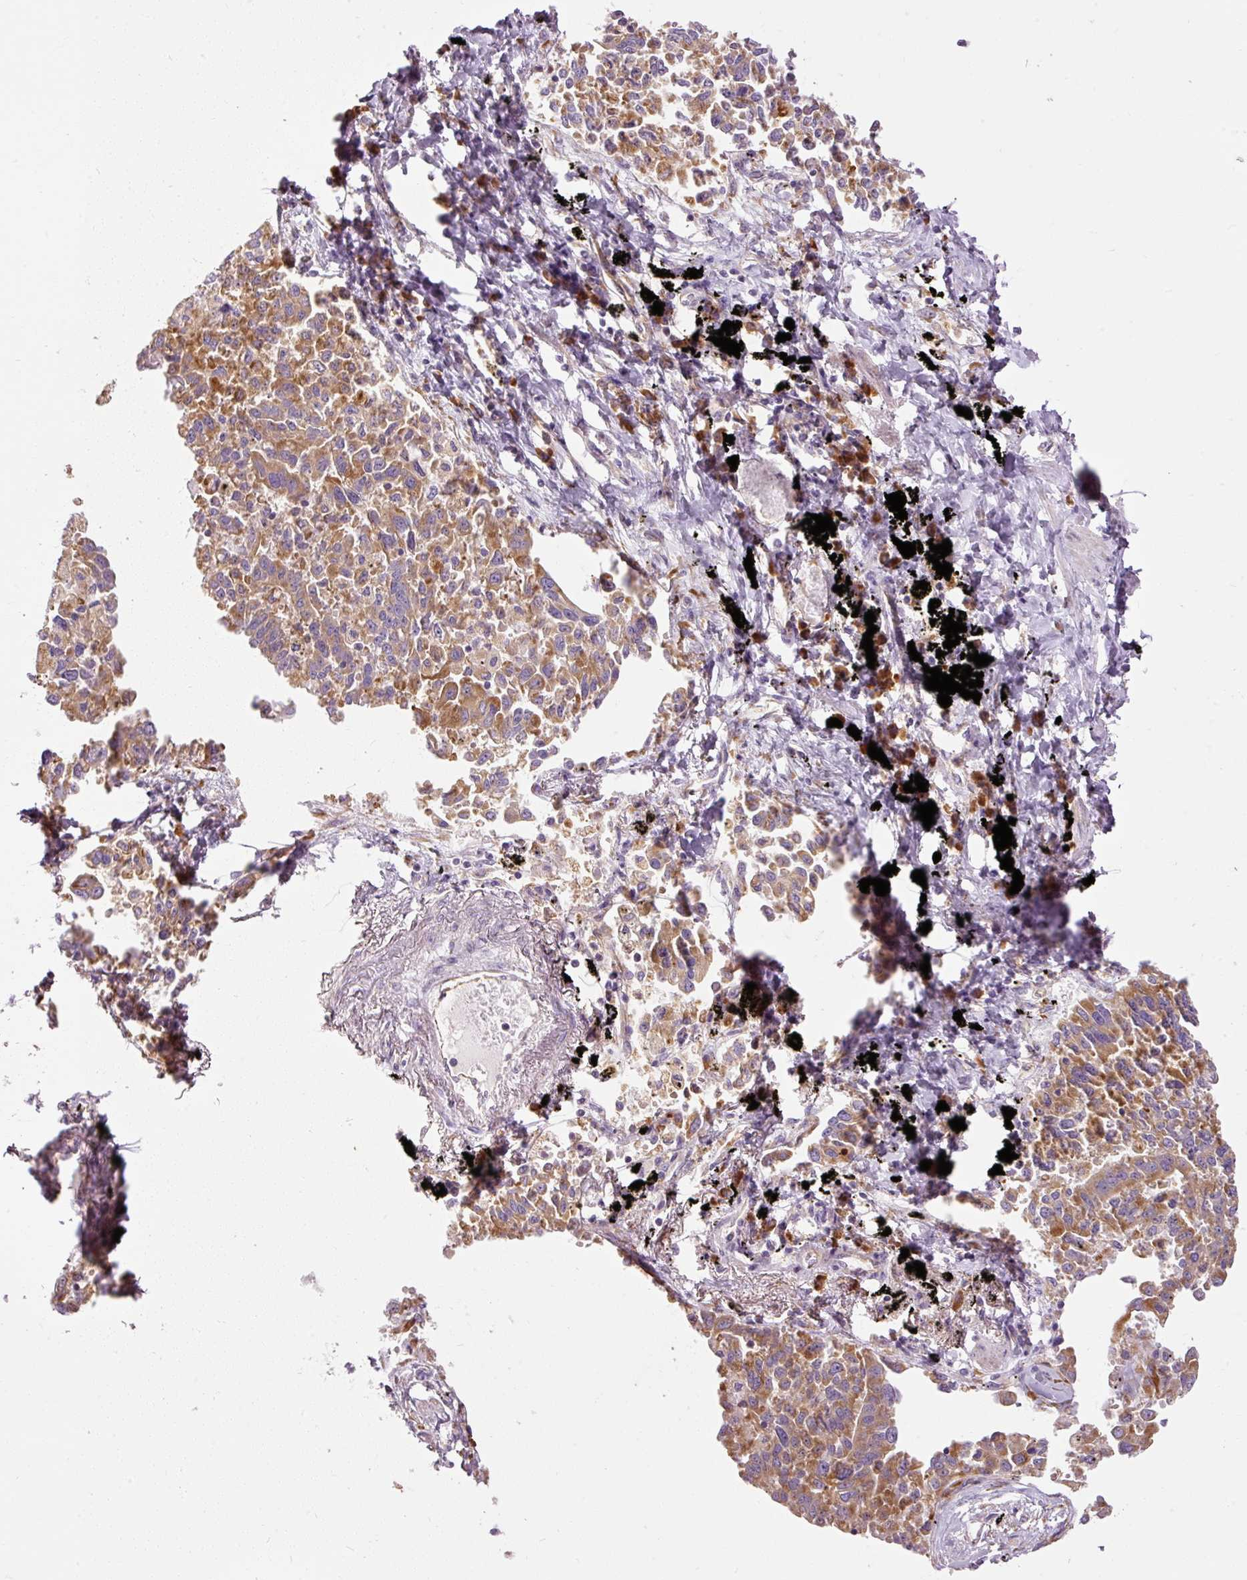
{"staining": {"intensity": "moderate", "quantity": ">75%", "location": "cytoplasmic/membranous"}, "tissue": "lung cancer", "cell_type": "Tumor cells", "image_type": "cancer", "snomed": [{"axis": "morphology", "description": "Adenocarcinoma, NOS"}, {"axis": "topography", "description": "Lung"}], "caption": "Tumor cells exhibit medium levels of moderate cytoplasmic/membranous positivity in about >75% of cells in human lung cancer (adenocarcinoma). Using DAB (3,3'-diaminobenzidine) (brown) and hematoxylin (blue) stains, captured at high magnification using brightfield microscopy.", "gene": "RPL10A", "patient": {"sex": "male", "age": 67}}